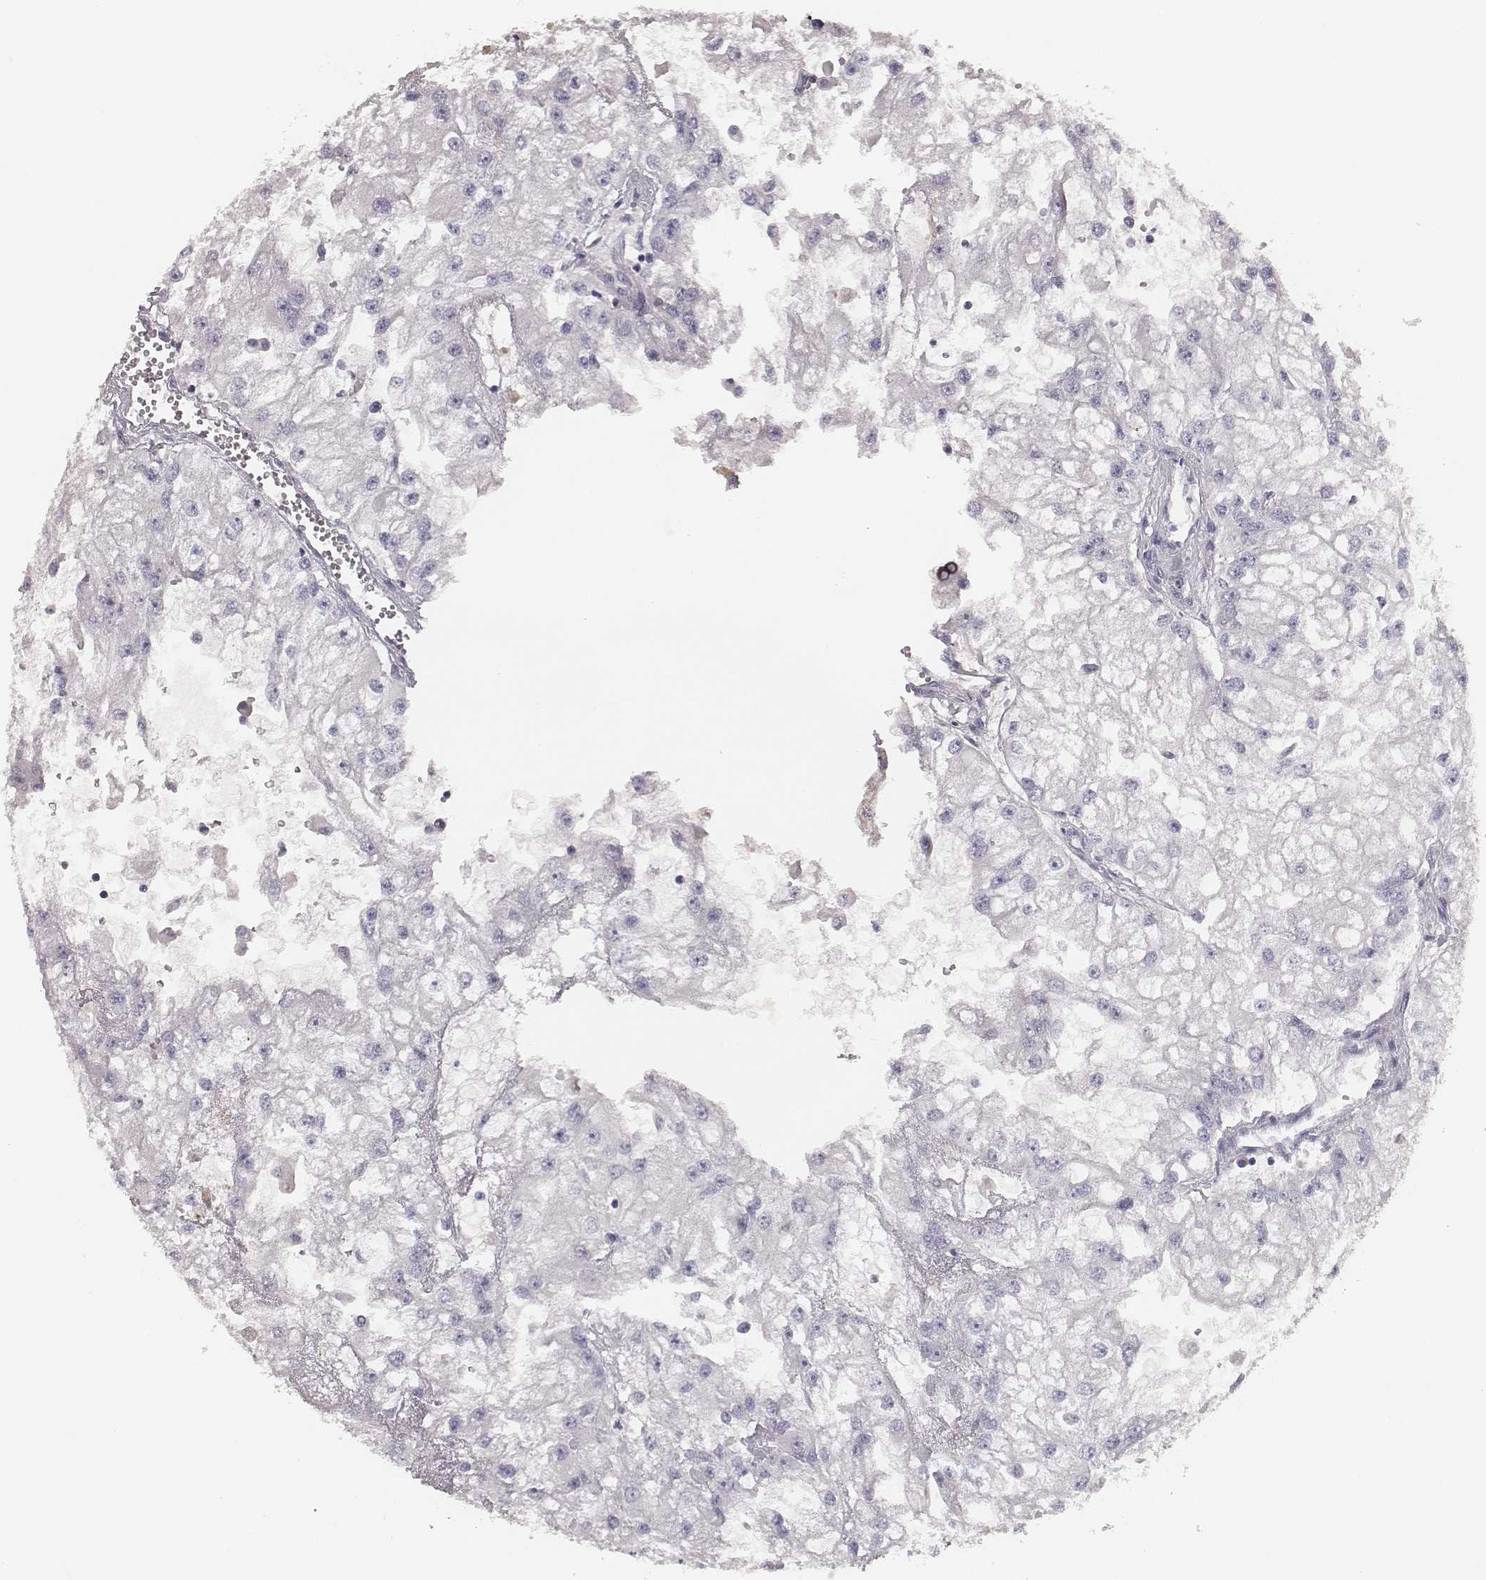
{"staining": {"intensity": "negative", "quantity": "none", "location": "none"}, "tissue": "renal cancer", "cell_type": "Tumor cells", "image_type": "cancer", "snomed": [{"axis": "morphology", "description": "Adenocarcinoma, NOS"}, {"axis": "topography", "description": "Kidney"}], "caption": "Adenocarcinoma (renal) stained for a protein using immunohistochemistry (IHC) displays no positivity tumor cells.", "gene": "MYH6", "patient": {"sex": "male", "age": 59}}